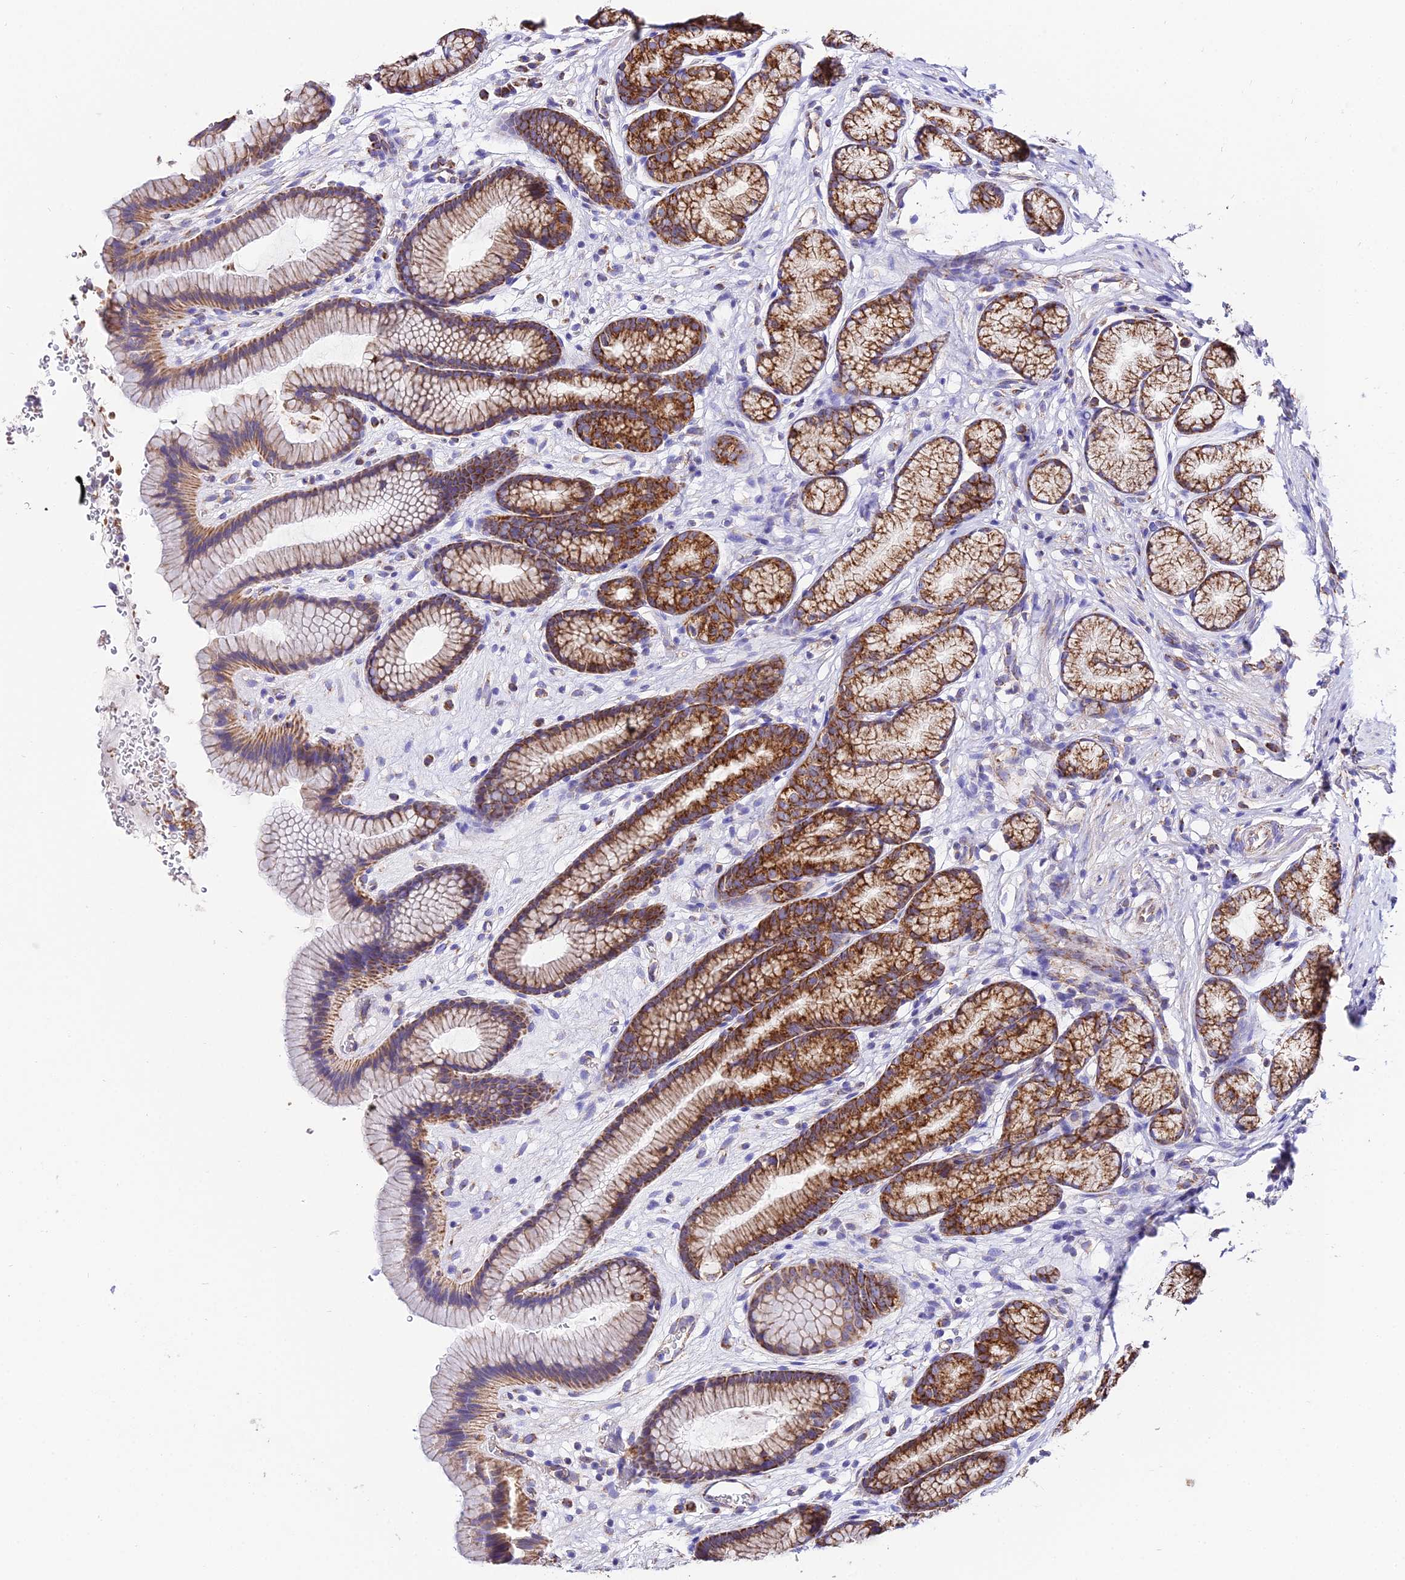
{"staining": {"intensity": "strong", "quantity": ">75%", "location": "cytoplasmic/membranous"}, "tissue": "stomach", "cell_type": "Glandular cells", "image_type": "normal", "snomed": [{"axis": "morphology", "description": "Normal tissue, NOS"}, {"axis": "topography", "description": "Stomach"}], "caption": "High-magnification brightfield microscopy of unremarkable stomach stained with DAB (brown) and counterstained with hematoxylin (blue). glandular cells exhibit strong cytoplasmic/membranous positivity is seen in about>75% of cells. (Stains: DAB in brown, nuclei in blue, Microscopy: brightfield microscopy at high magnification).", "gene": "OCIAD1", "patient": {"sex": "male", "age": 42}}